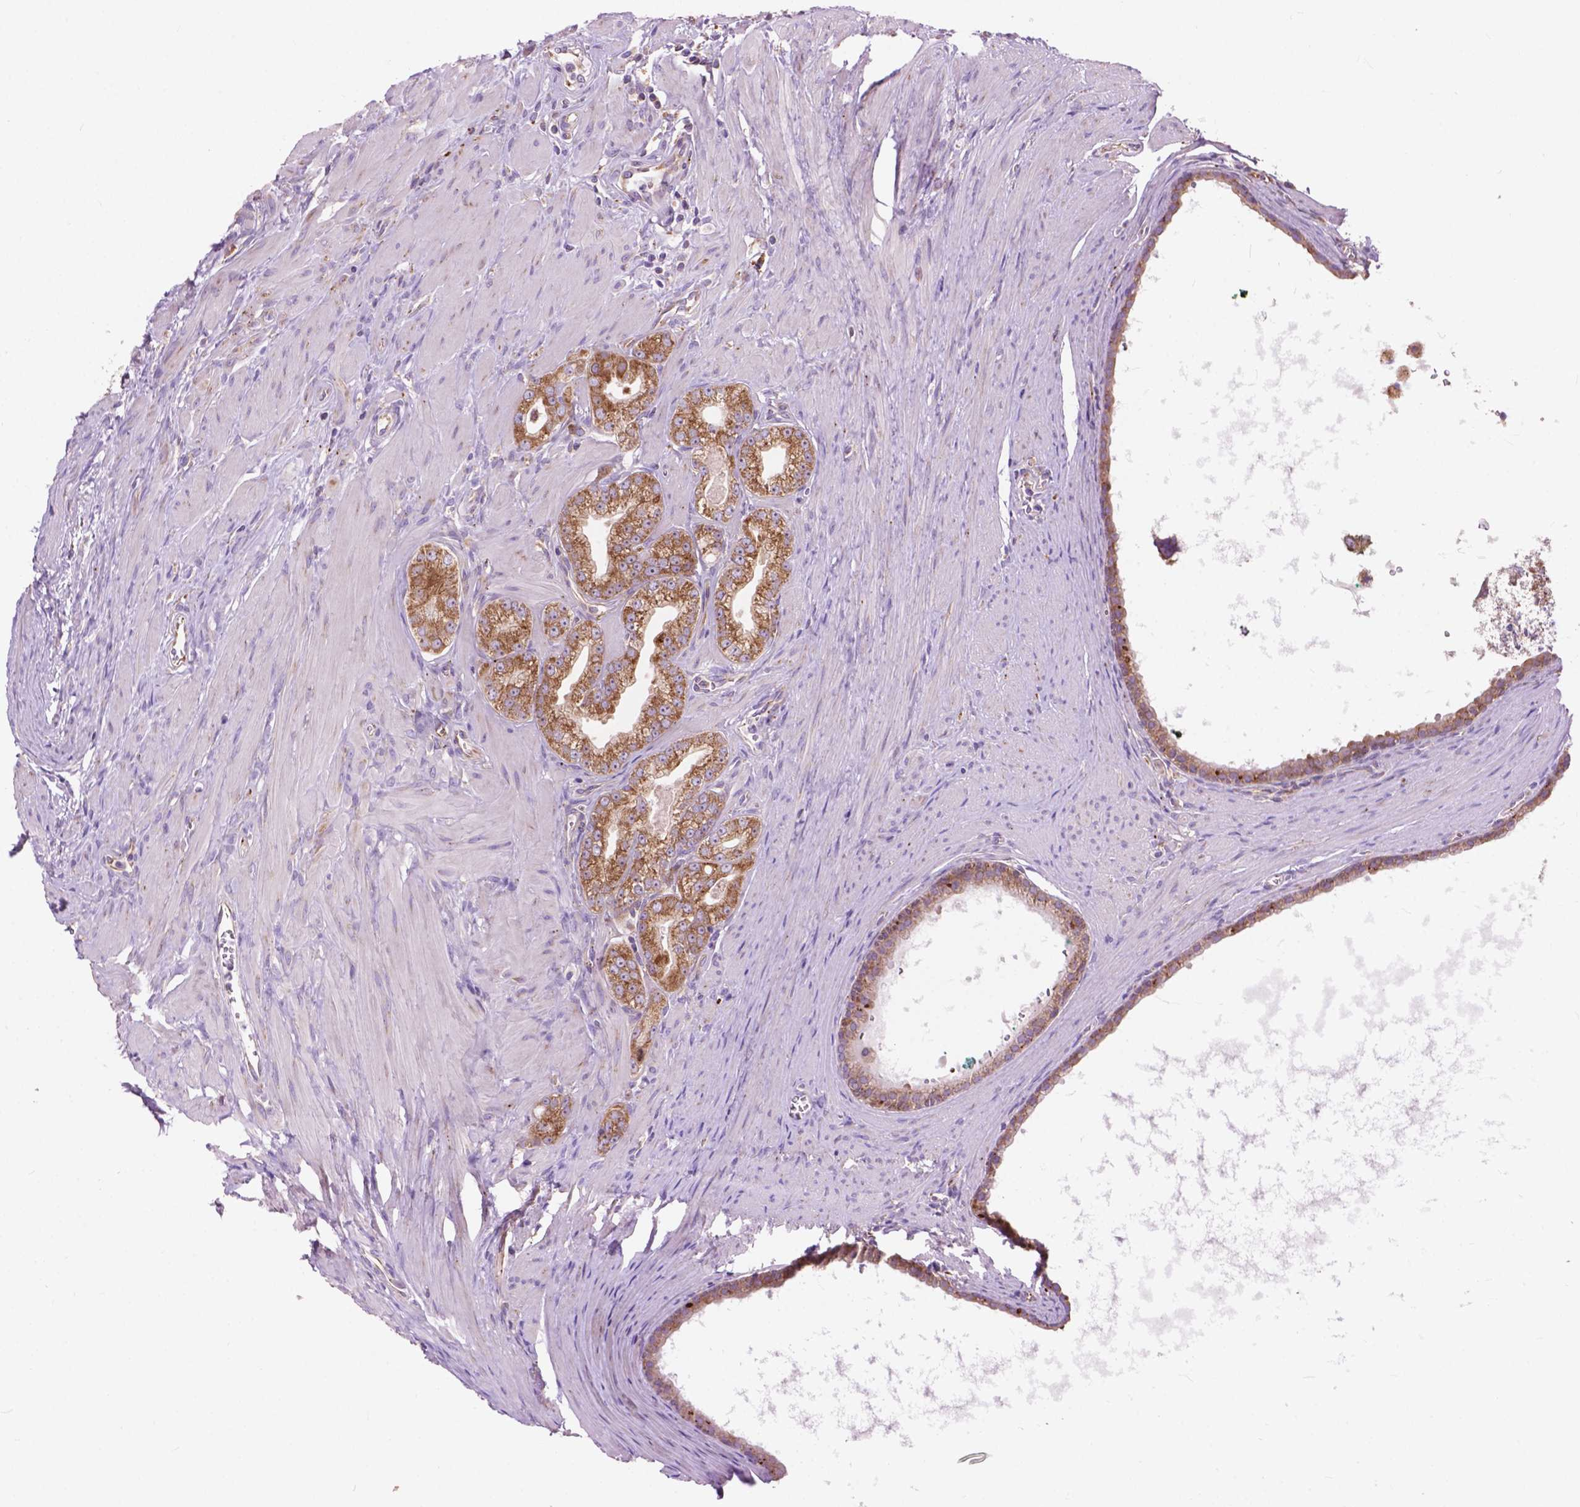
{"staining": {"intensity": "moderate", "quantity": ">75%", "location": "cytoplasmic/membranous"}, "tissue": "prostate cancer", "cell_type": "Tumor cells", "image_type": "cancer", "snomed": [{"axis": "morphology", "description": "Adenocarcinoma, NOS"}, {"axis": "topography", "description": "Prostate"}], "caption": "Immunohistochemistry staining of prostate cancer, which demonstrates medium levels of moderate cytoplasmic/membranous expression in about >75% of tumor cells indicating moderate cytoplasmic/membranous protein positivity. The staining was performed using DAB (3,3'-diaminobenzidine) (brown) for protein detection and nuclei were counterstained in hematoxylin (blue).", "gene": "RPL37A", "patient": {"sex": "male", "age": 71}}